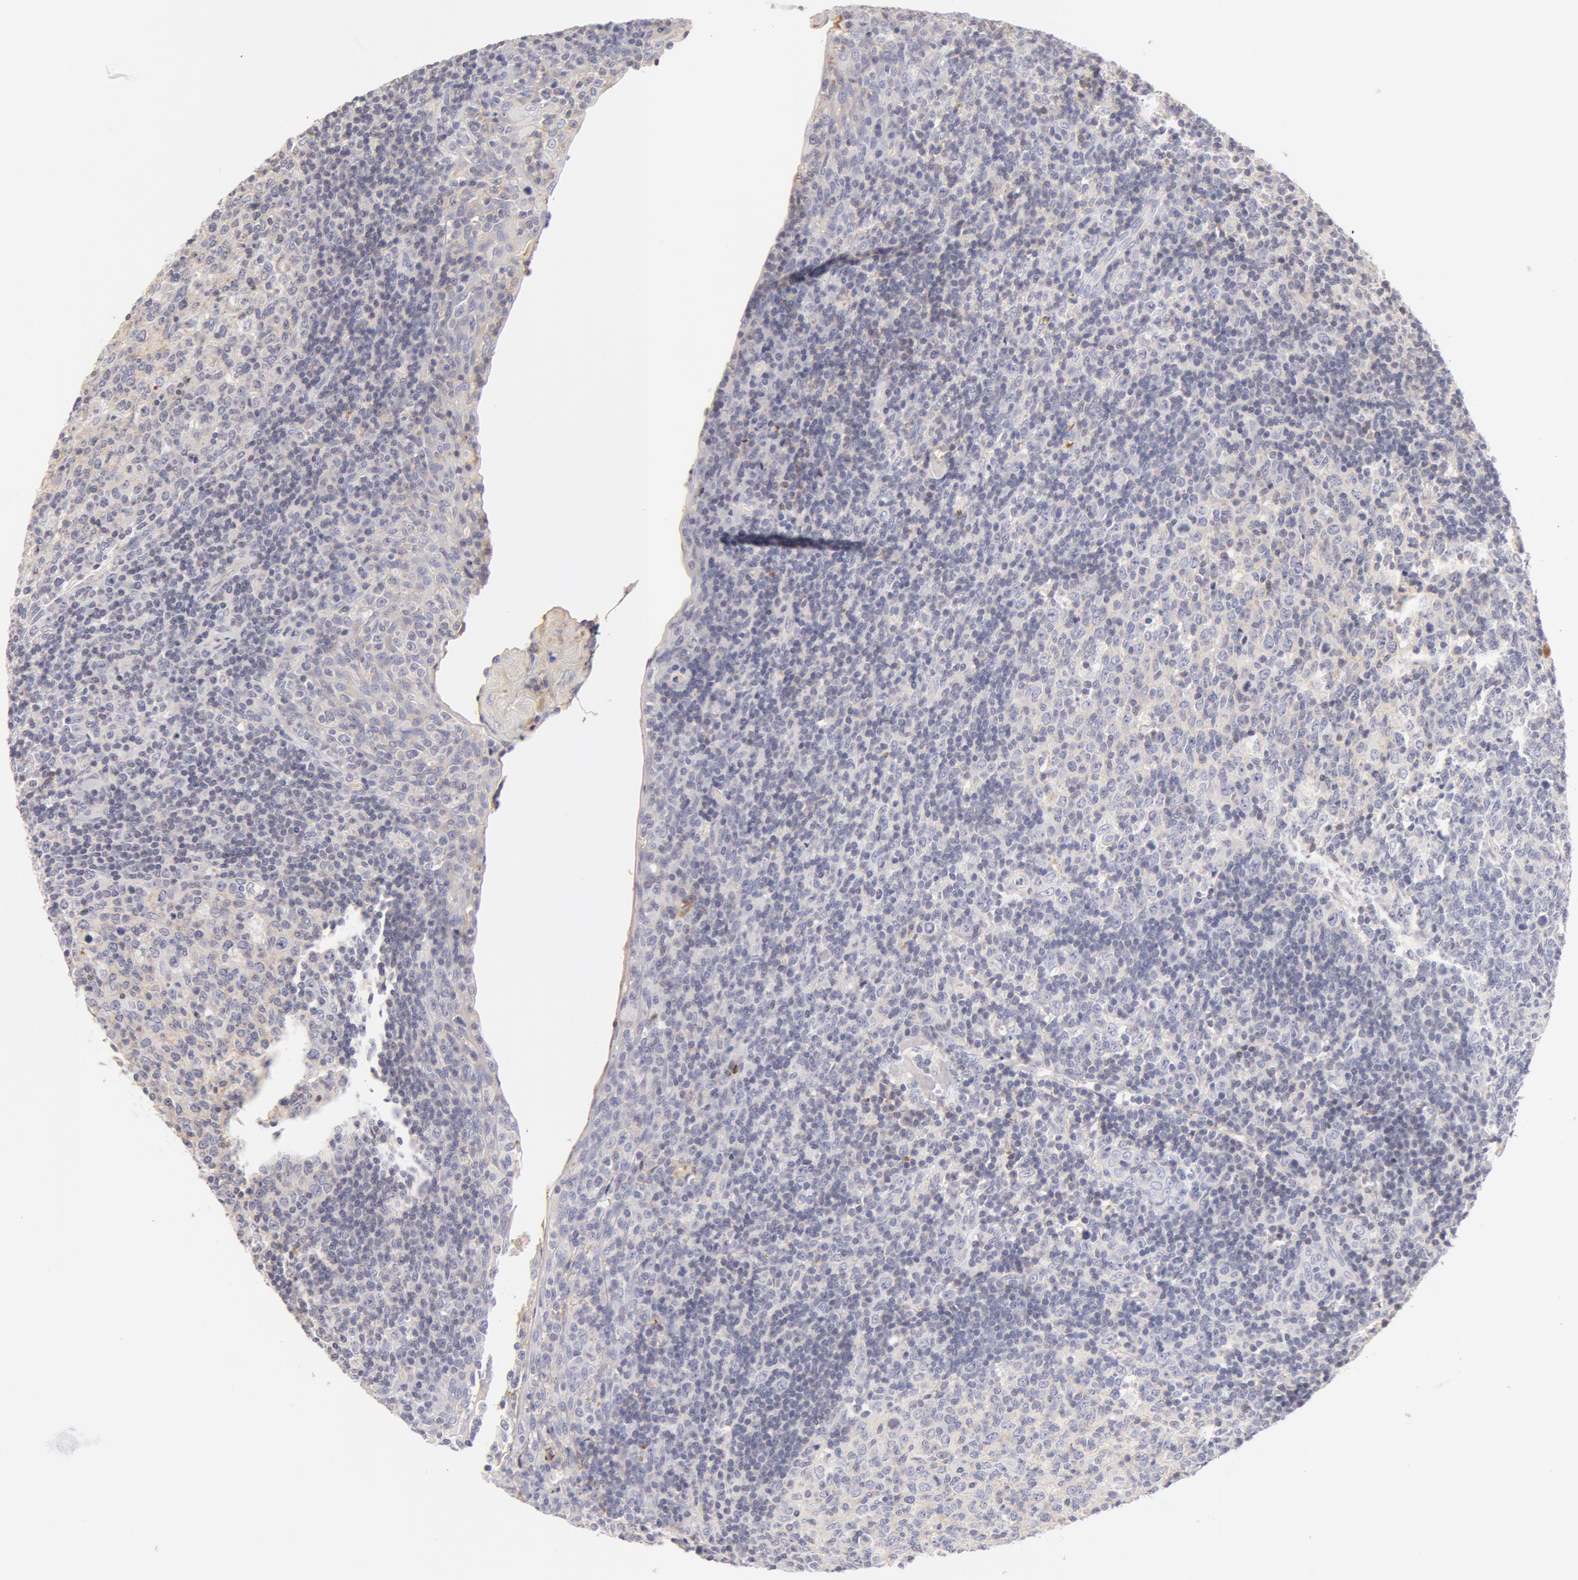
{"staining": {"intensity": "negative", "quantity": "none", "location": "none"}, "tissue": "tonsil", "cell_type": "Germinal center cells", "image_type": "normal", "snomed": [{"axis": "morphology", "description": "Normal tissue, NOS"}, {"axis": "topography", "description": "Tonsil"}], "caption": "High power microscopy micrograph of an immunohistochemistry (IHC) histopathology image of benign tonsil, revealing no significant expression in germinal center cells. (DAB immunohistochemistry visualized using brightfield microscopy, high magnification).", "gene": "GC", "patient": {"sex": "female", "age": 3}}